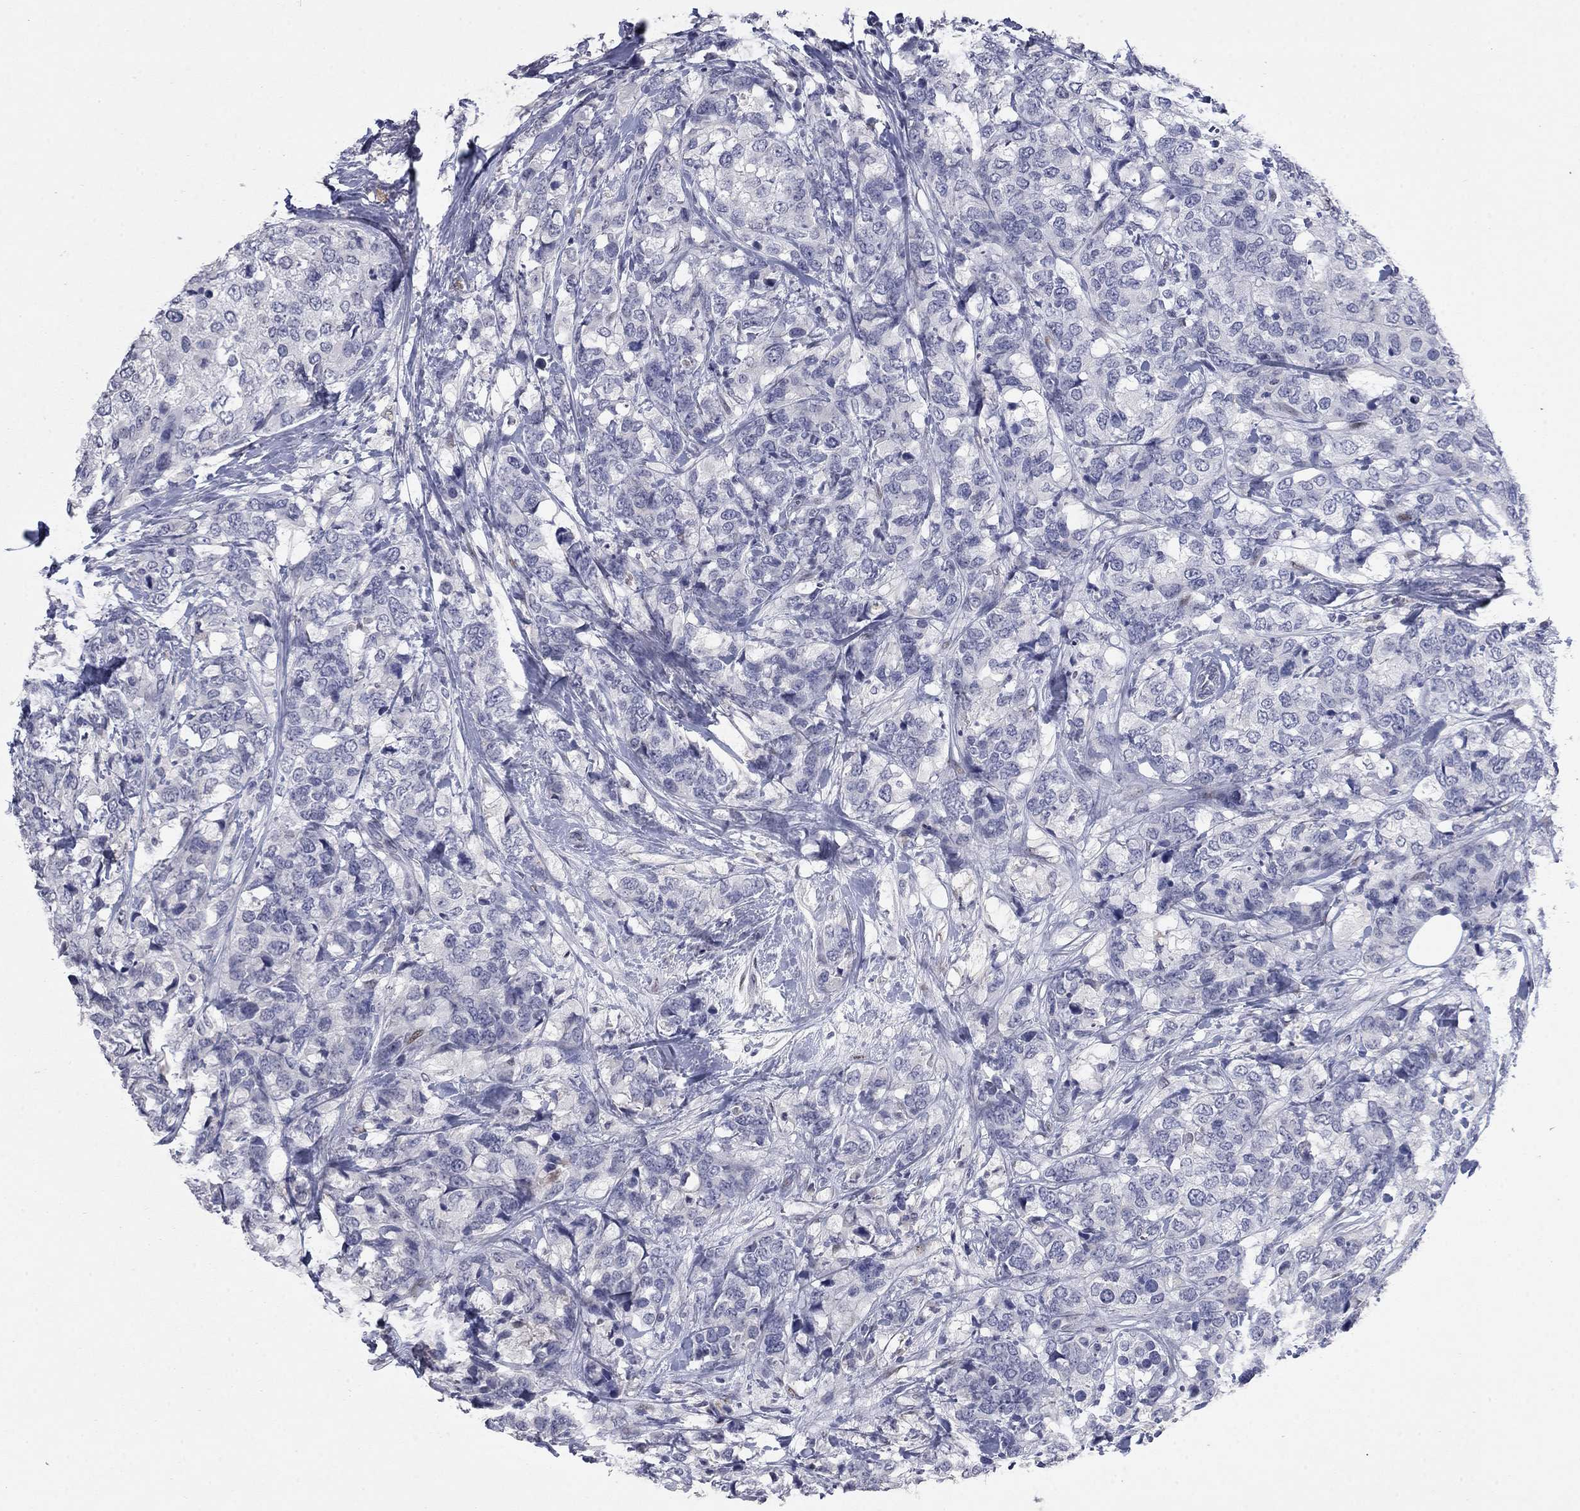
{"staining": {"intensity": "negative", "quantity": "none", "location": "none"}, "tissue": "breast cancer", "cell_type": "Tumor cells", "image_type": "cancer", "snomed": [{"axis": "morphology", "description": "Lobular carcinoma"}, {"axis": "topography", "description": "Breast"}], "caption": "Tumor cells are negative for brown protein staining in lobular carcinoma (breast). (DAB immunohistochemistry, high magnification).", "gene": "SLC51A", "patient": {"sex": "female", "age": 59}}